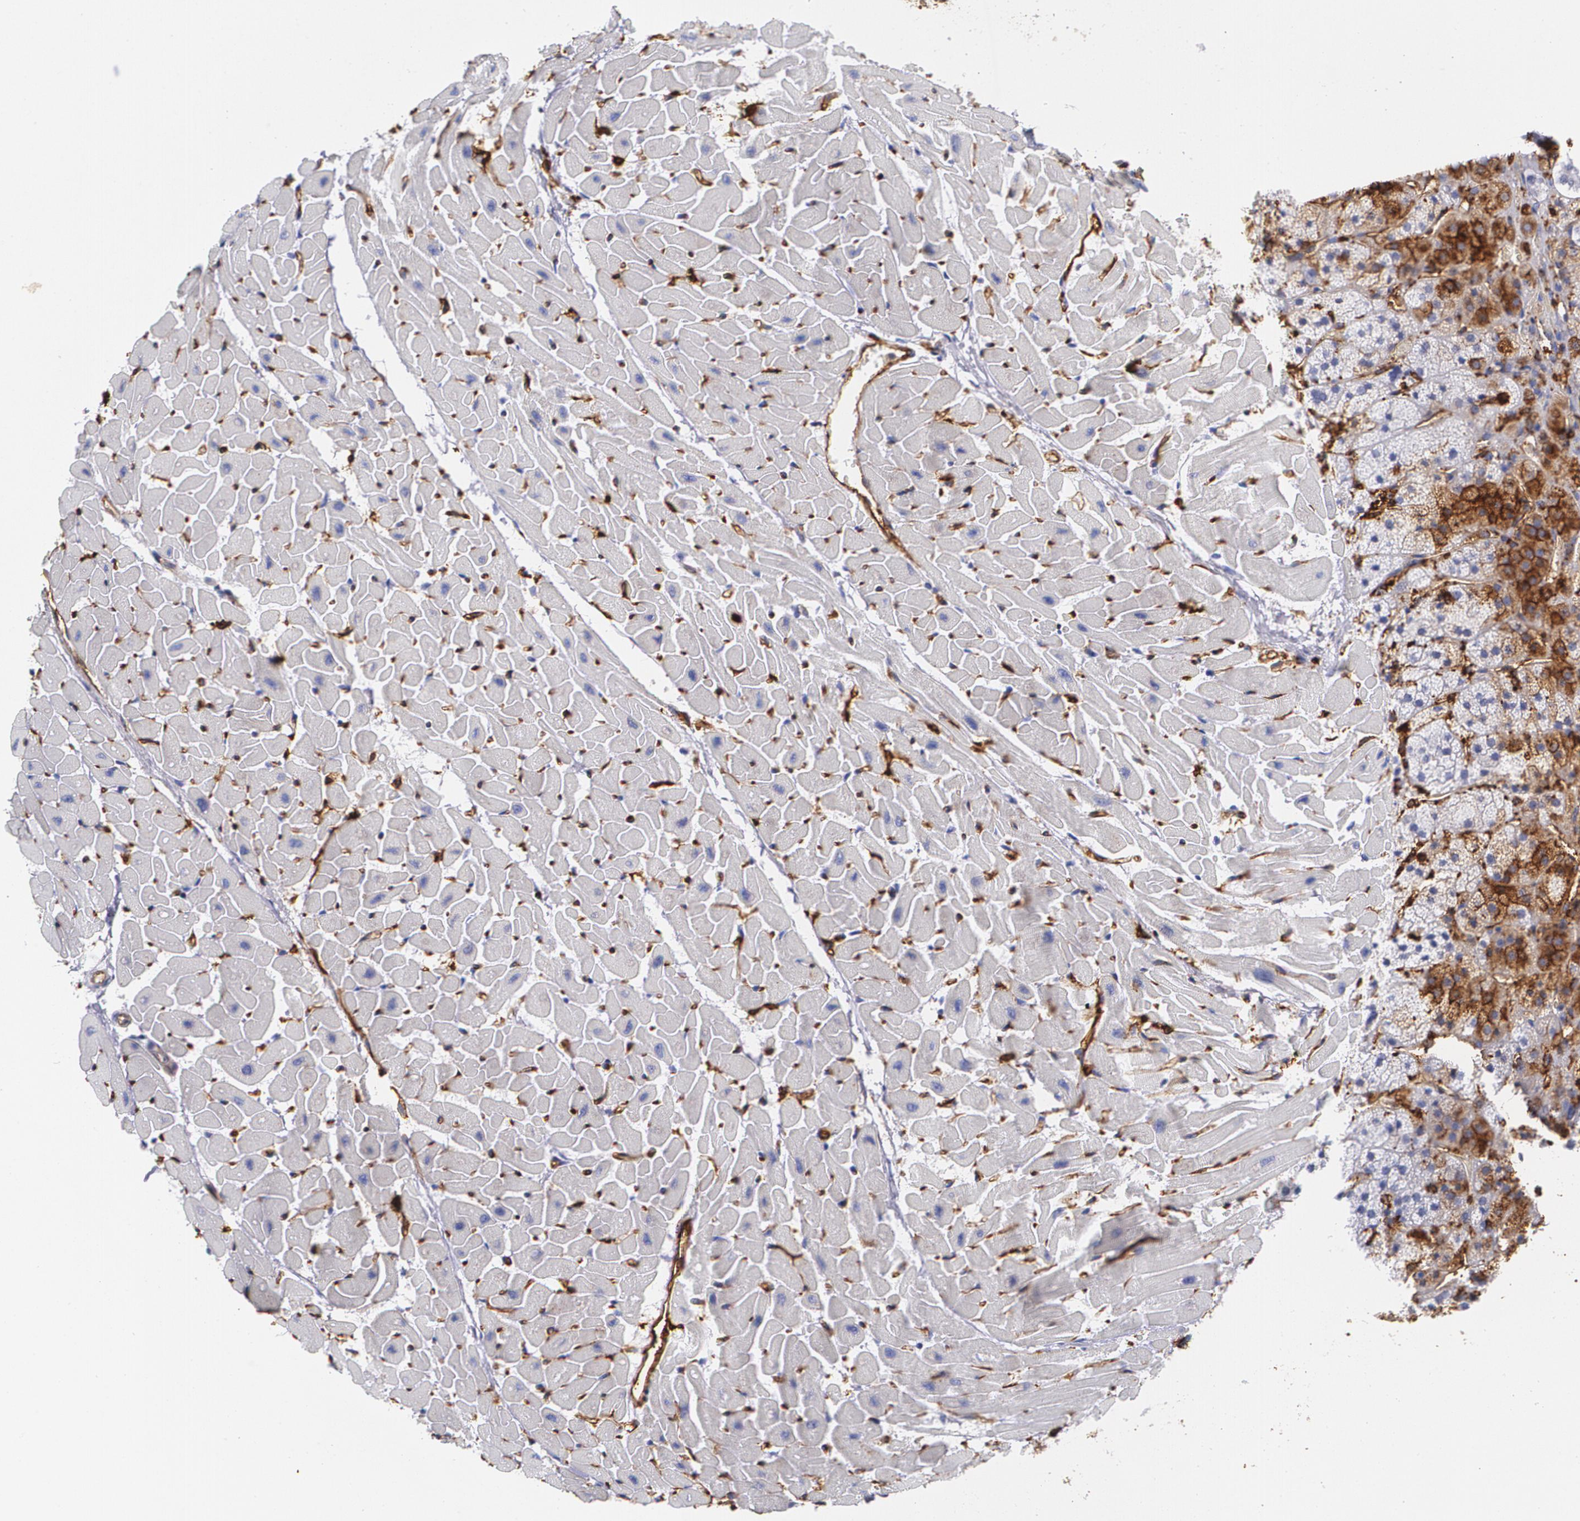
{"staining": {"intensity": "weak", "quantity": ">75%", "location": "cytoplasmic/membranous"}, "tissue": "heart muscle", "cell_type": "Cardiomyocytes", "image_type": "normal", "snomed": [{"axis": "morphology", "description": "Normal tissue, NOS"}, {"axis": "topography", "description": "Heart"}], "caption": "Immunohistochemistry (DAB) staining of benign human heart muscle shows weak cytoplasmic/membranous protein positivity in approximately >75% of cardiomyocytes. The staining is performed using DAB (3,3'-diaminobenzidine) brown chromogen to label protein expression. The nuclei are counter-stained blue using hematoxylin.", "gene": "HLA", "patient": {"sex": "female", "age": 19}}